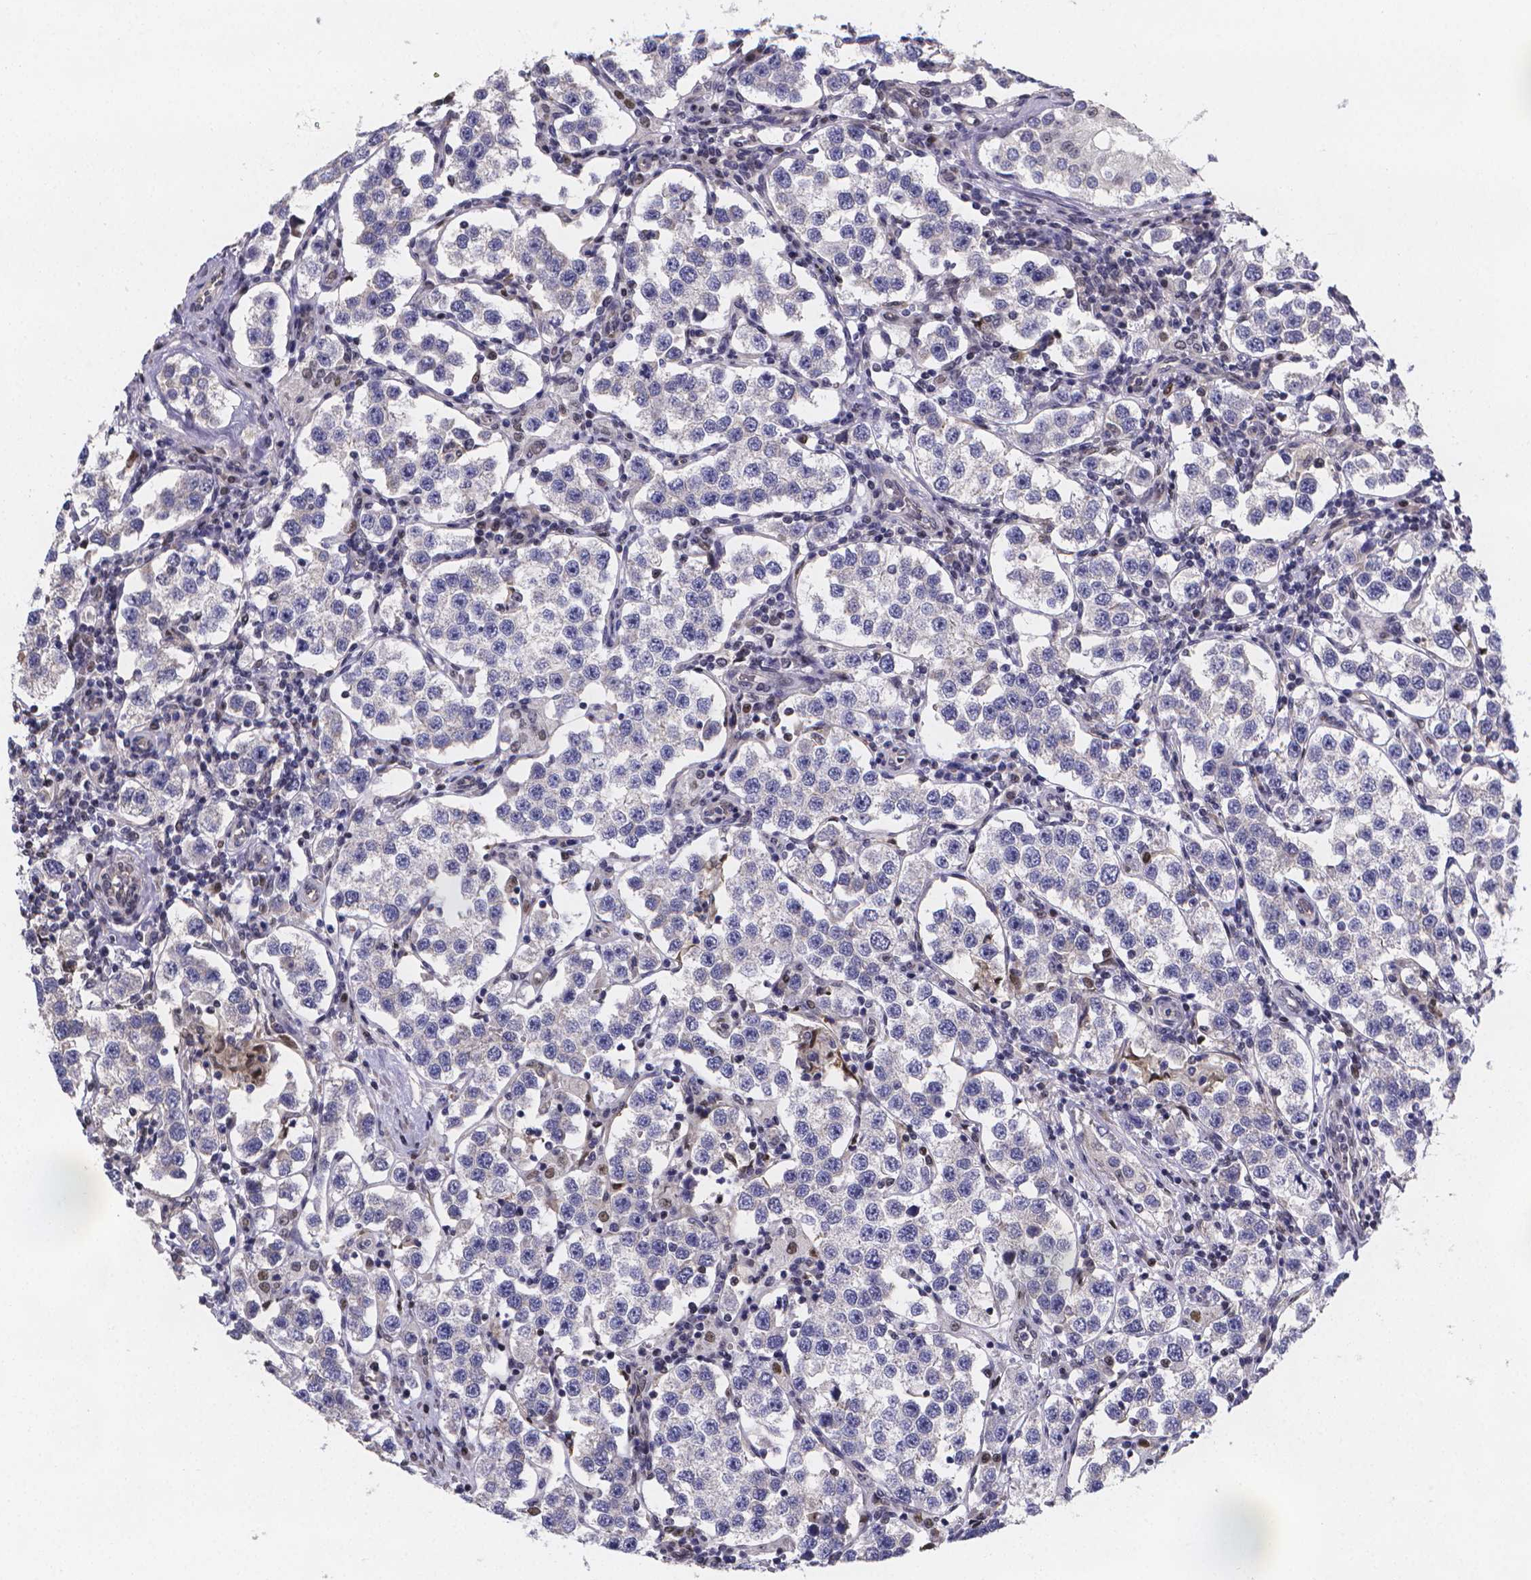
{"staining": {"intensity": "negative", "quantity": "none", "location": "none"}, "tissue": "testis cancer", "cell_type": "Tumor cells", "image_type": "cancer", "snomed": [{"axis": "morphology", "description": "Seminoma, NOS"}, {"axis": "topography", "description": "Testis"}], "caption": "An immunohistochemistry photomicrograph of testis seminoma is shown. There is no staining in tumor cells of testis seminoma.", "gene": "PAH", "patient": {"sex": "male", "age": 37}}